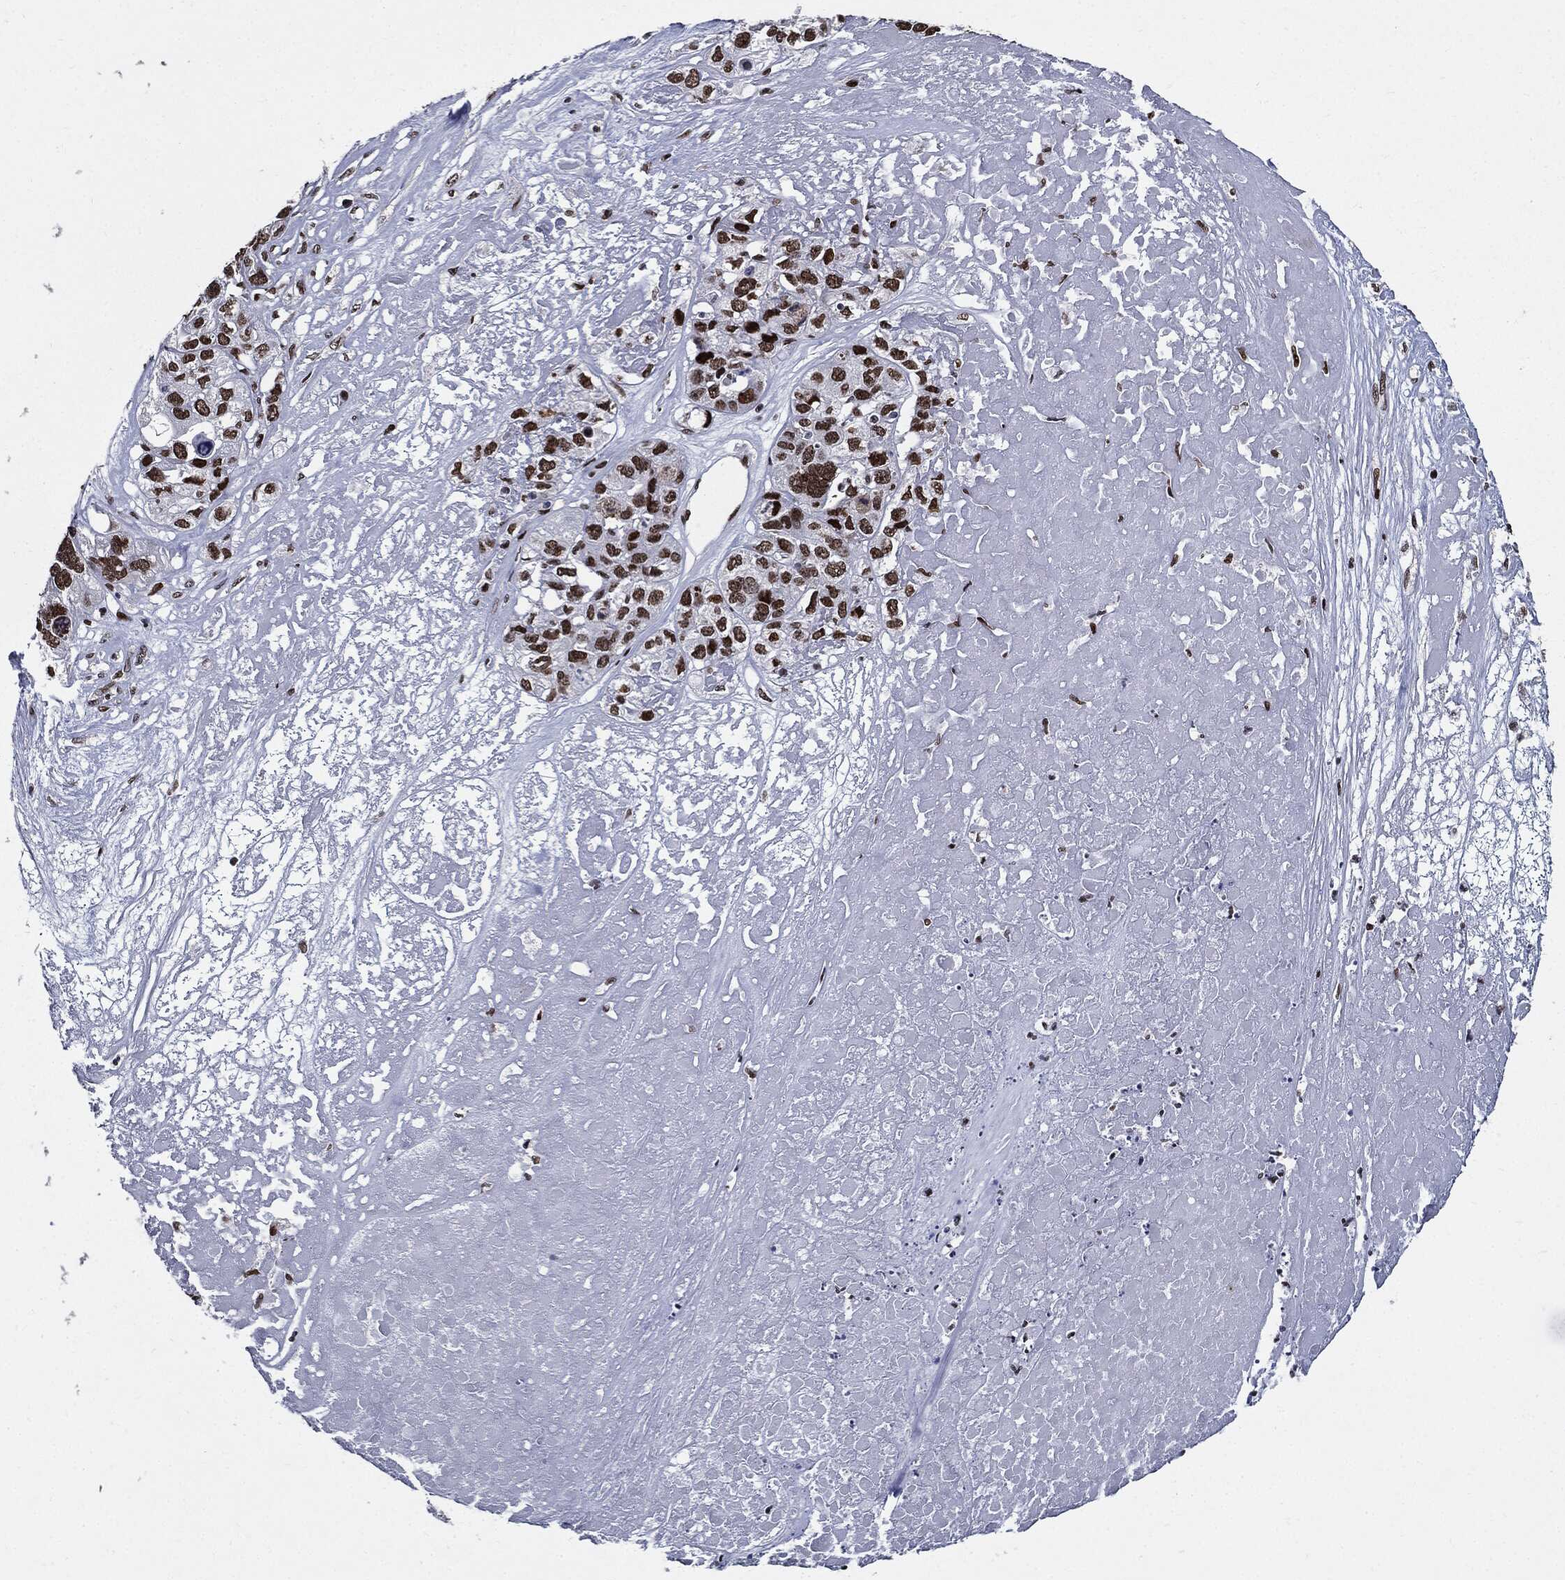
{"staining": {"intensity": "strong", "quantity": ">75%", "location": "nuclear"}, "tissue": "ovarian cancer", "cell_type": "Tumor cells", "image_type": "cancer", "snomed": [{"axis": "morphology", "description": "Cystadenocarcinoma, serous, NOS"}, {"axis": "topography", "description": "Ovary"}], "caption": "Protein staining displays strong nuclear expression in about >75% of tumor cells in ovarian cancer (serous cystadenocarcinoma).", "gene": "ZFP91", "patient": {"sex": "female", "age": 87}}